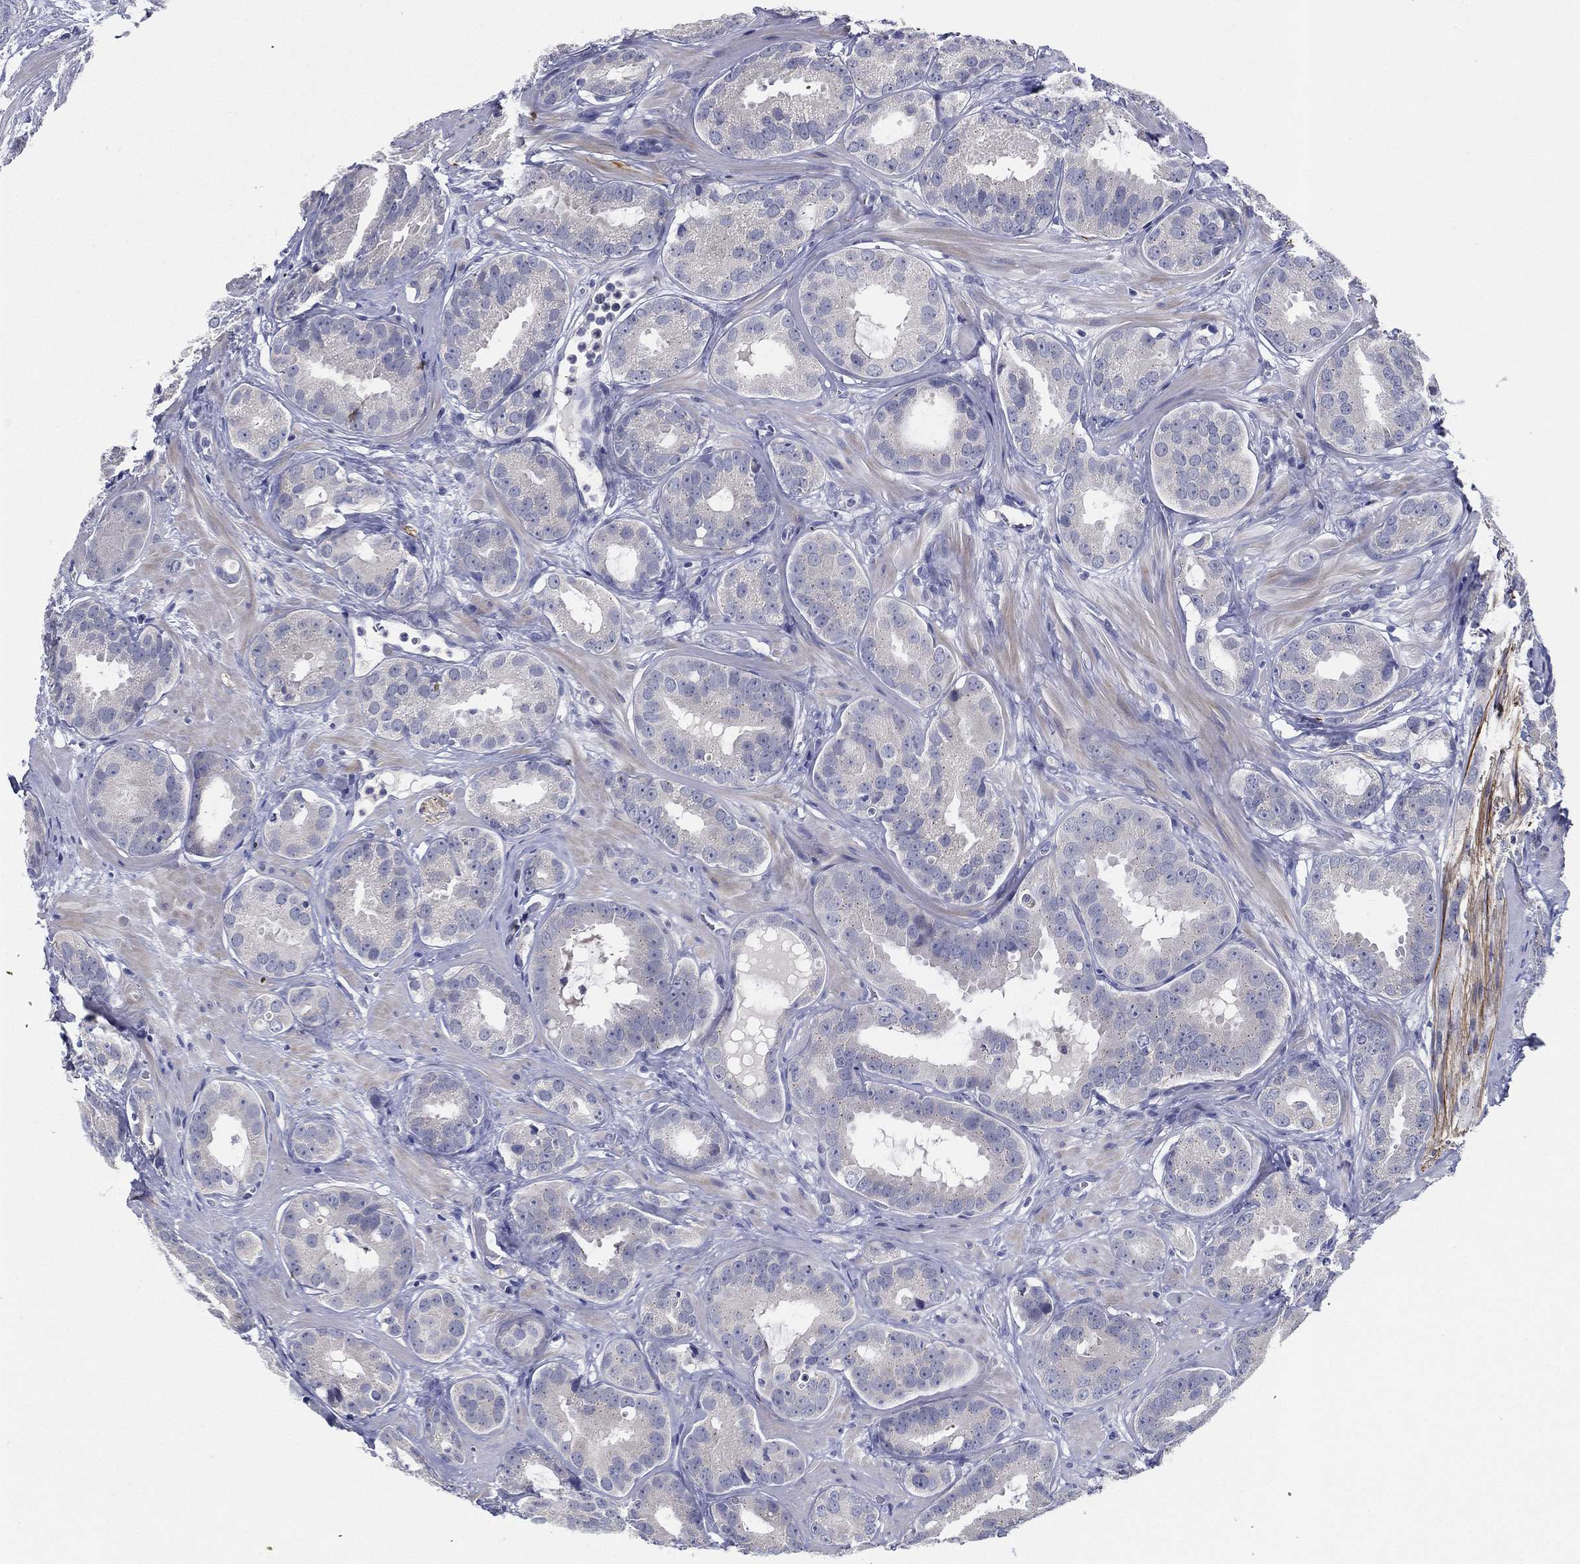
{"staining": {"intensity": "negative", "quantity": "none", "location": "none"}, "tissue": "prostate cancer", "cell_type": "Tumor cells", "image_type": "cancer", "snomed": [{"axis": "morphology", "description": "Adenocarcinoma, NOS"}, {"axis": "topography", "description": "Prostate"}], "caption": "An immunohistochemistry photomicrograph of prostate cancer is shown. There is no staining in tumor cells of prostate cancer.", "gene": "SLC13A4", "patient": {"sex": "male", "age": 69}}